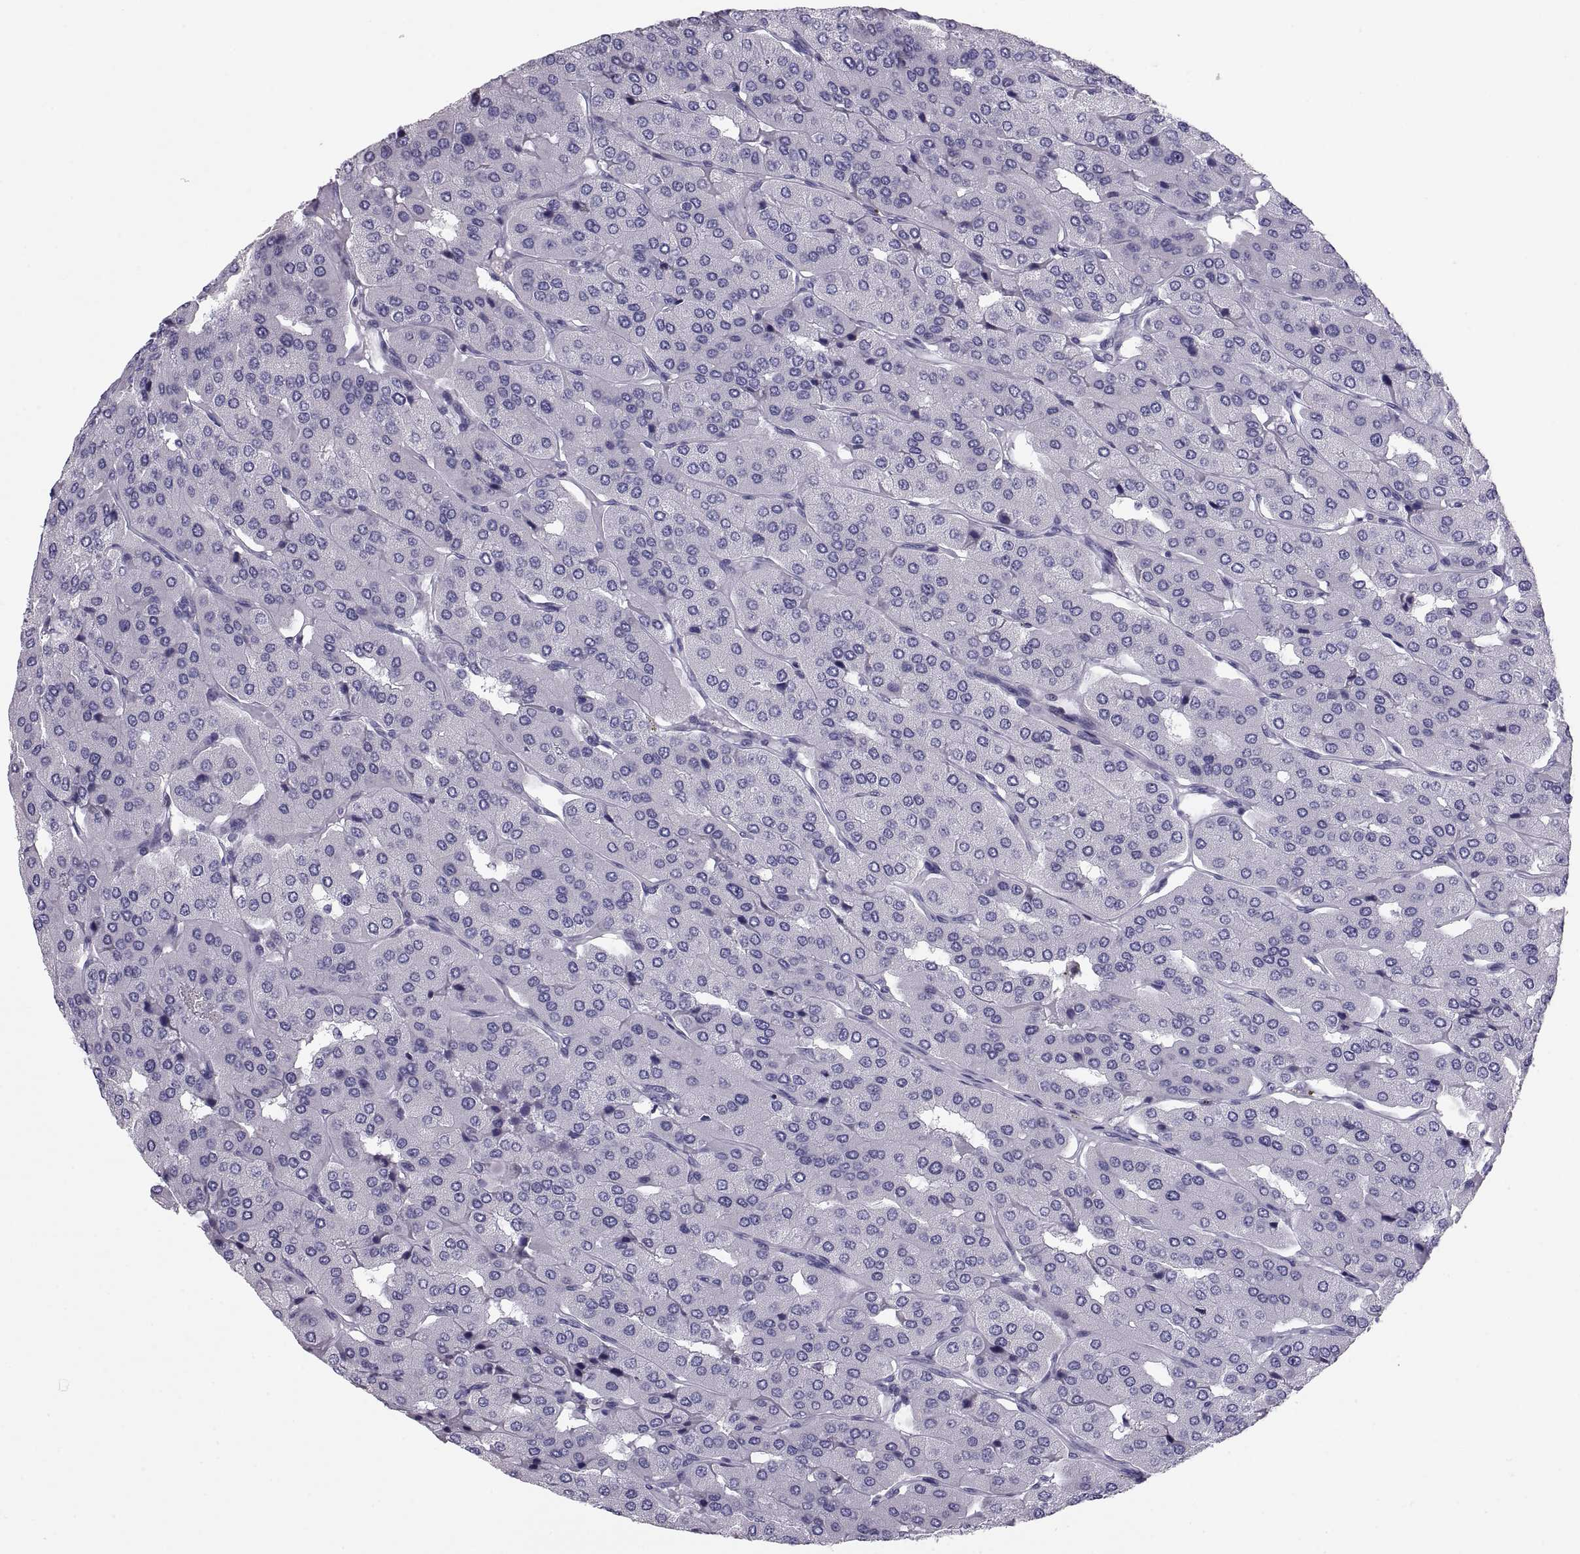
{"staining": {"intensity": "negative", "quantity": "none", "location": "none"}, "tissue": "parathyroid gland", "cell_type": "Glandular cells", "image_type": "normal", "snomed": [{"axis": "morphology", "description": "Normal tissue, NOS"}, {"axis": "morphology", "description": "Adenoma, NOS"}, {"axis": "topography", "description": "Parathyroid gland"}], "caption": "Parathyroid gland stained for a protein using immunohistochemistry (IHC) displays no expression glandular cells.", "gene": "PAX2", "patient": {"sex": "female", "age": 86}}